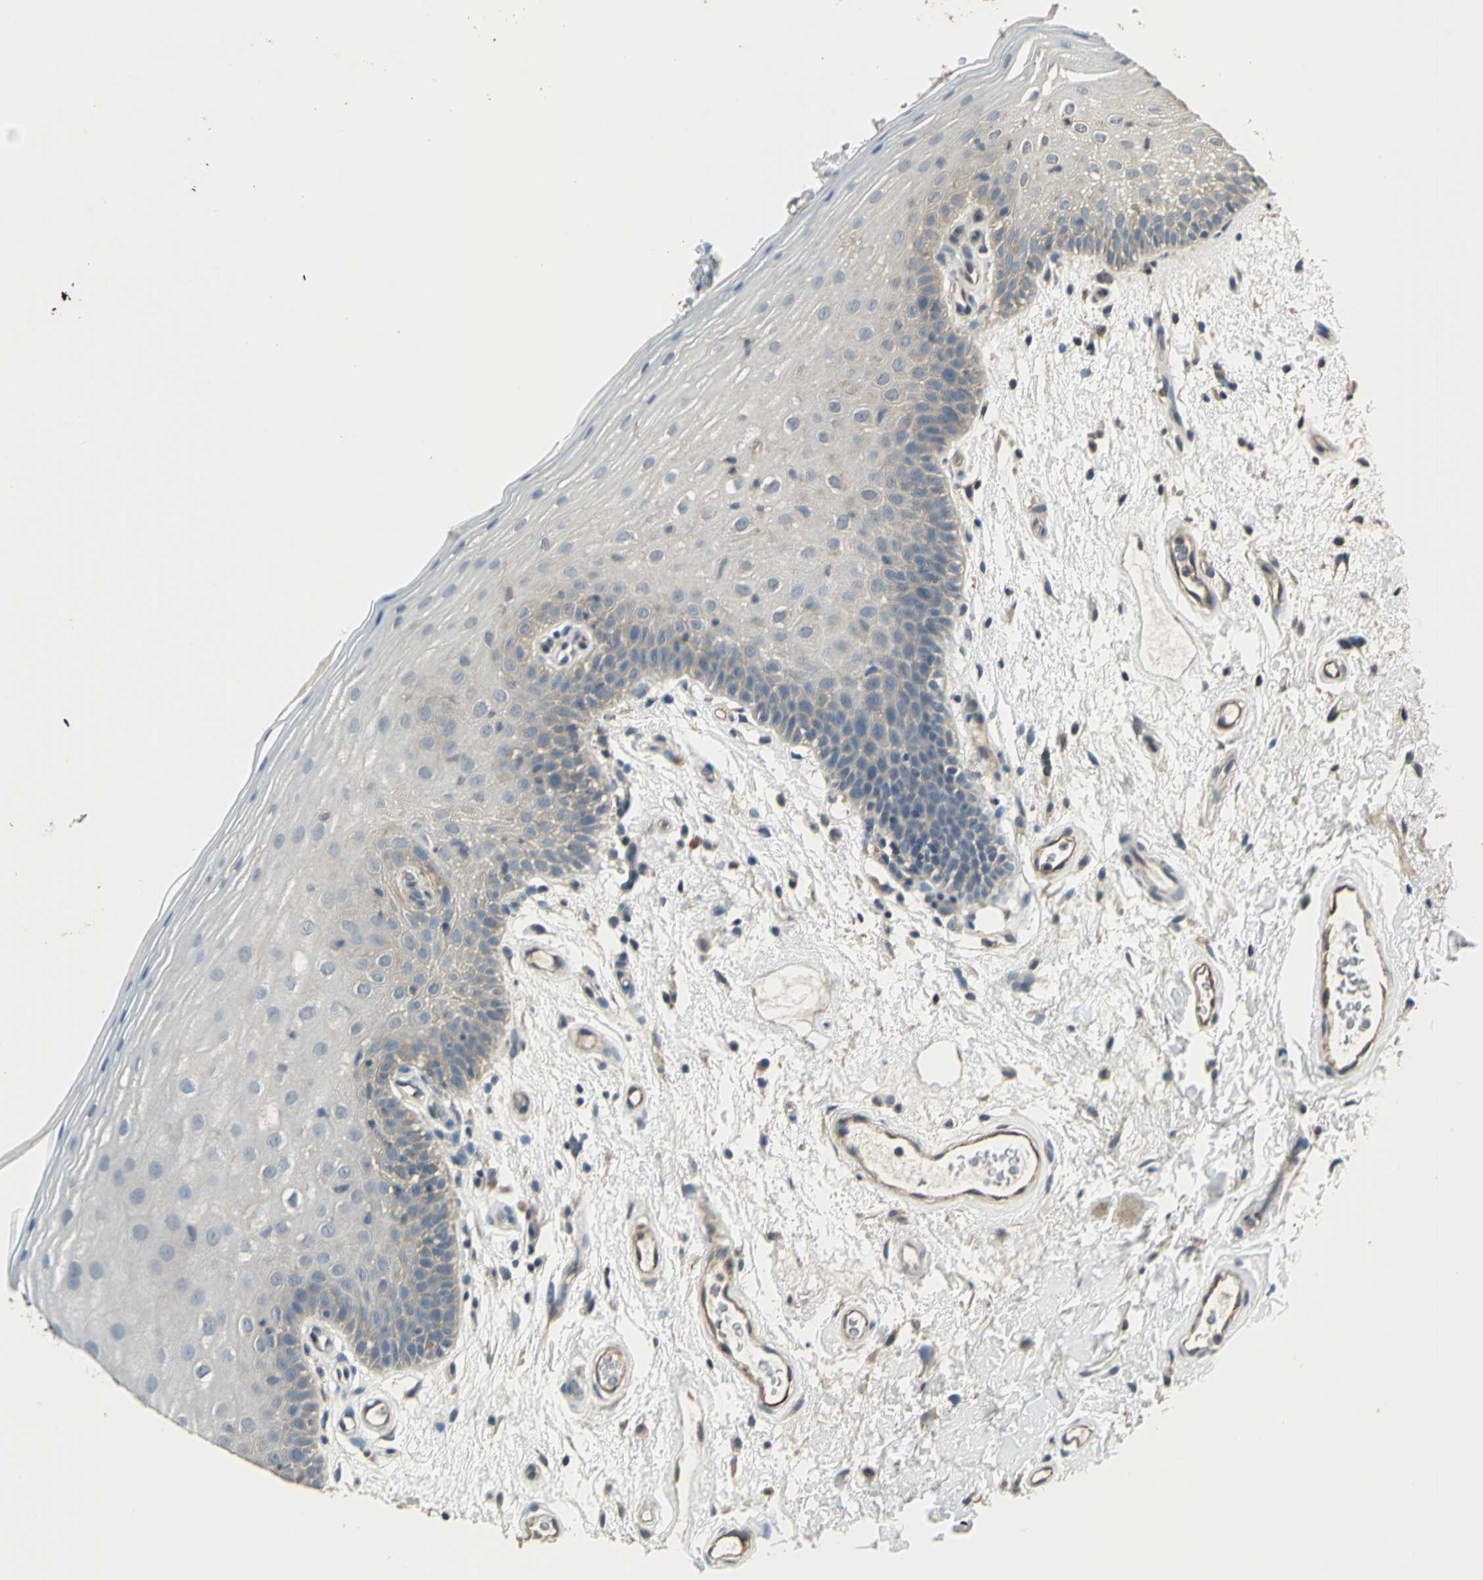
{"staining": {"intensity": "weak", "quantity": "25%-75%", "location": "cytoplasmic/membranous"}, "tissue": "oral mucosa", "cell_type": "Squamous epithelial cells", "image_type": "normal", "snomed": [{"axis": "morphology", "description": "Normal tissue, NOS"}, {"axis": "morphology", "description": "Squamous cell carcinoma, NOS"}, {"axis": "topography", "description": "Skeletal muscle"}, {"axis": "topography", "description": "Oral tissue"}, {"axis": "topography", "description": "Head-Neck"}], "caption": "High-power microscopy captured an immunohistochemistry histopathology image of benign oral mucosa, revealing weak cytoplasmic/membranous positivity in about 25%-75% of squamous epithelial cells. (DAB = brown stain, brightfield microscopy at high magnification).", "gene": "RAPGEF1", "patient": {"sex": "male", "age": 71}}